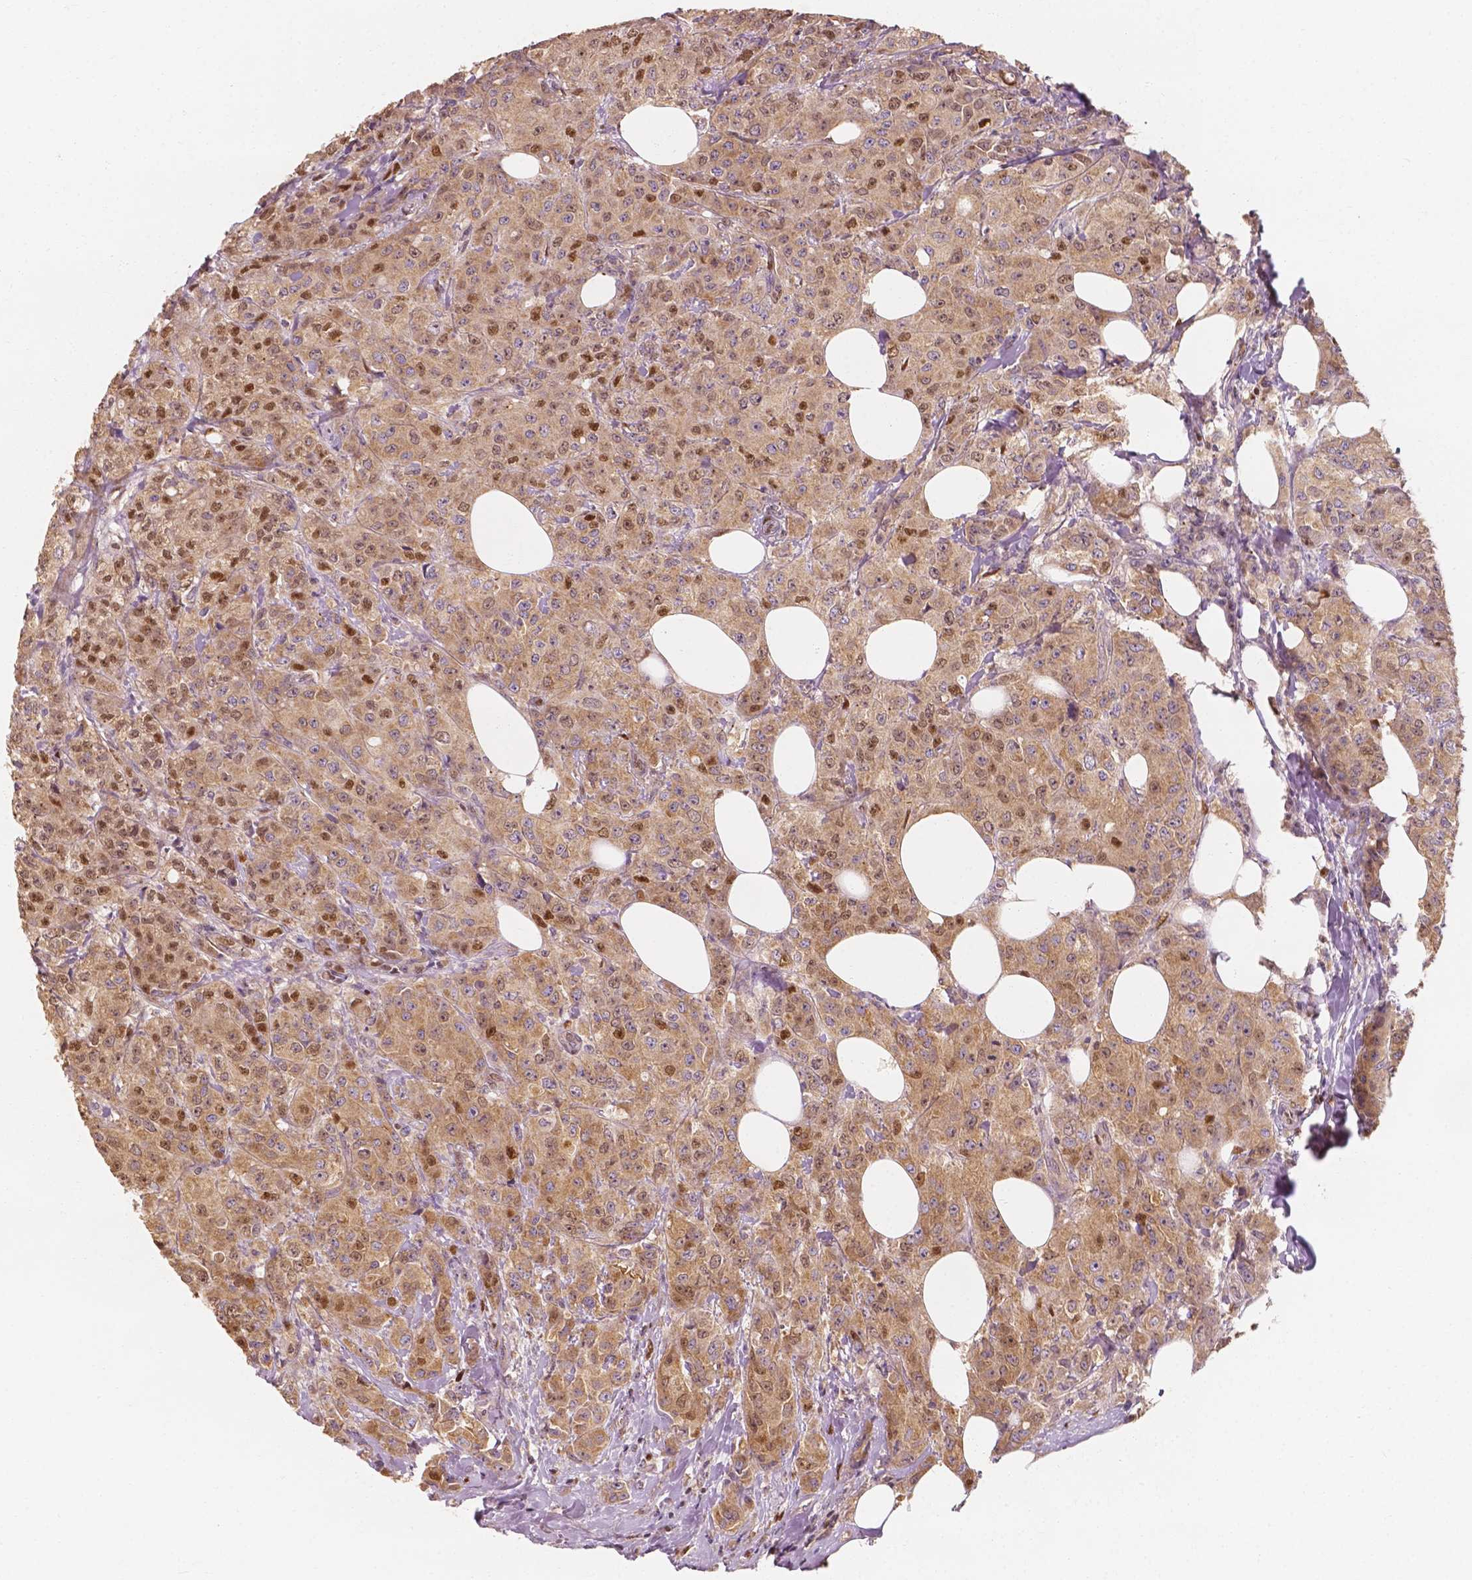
{"staining": {"intensity": "moderate", "quantity": ">75%", "location": "cytoplasmic/membranous,nuclear"}, "tissue": "breast cancer", "cell_type": "Tumor cells", "image_type": "cancer", "snomed": [{"axis": "morphology", "description": "Normal tissue, NOS"}, {"axis": "morphology", "description": "Duct carcinoma"}, {"axis": "topography", "description": "Breast"}], "caption": "This micrograph demonstrates breast cancer stained with immunohistochemistry (IHC) to label a protein in brown. The cytoplasmic/membranous and nuclear of tumor cells show moderate positivity for the protein. Nuclei are counter-stained blue.", "gene": "TBC1D17", "patient": {"sex": "female", "age": 43}}